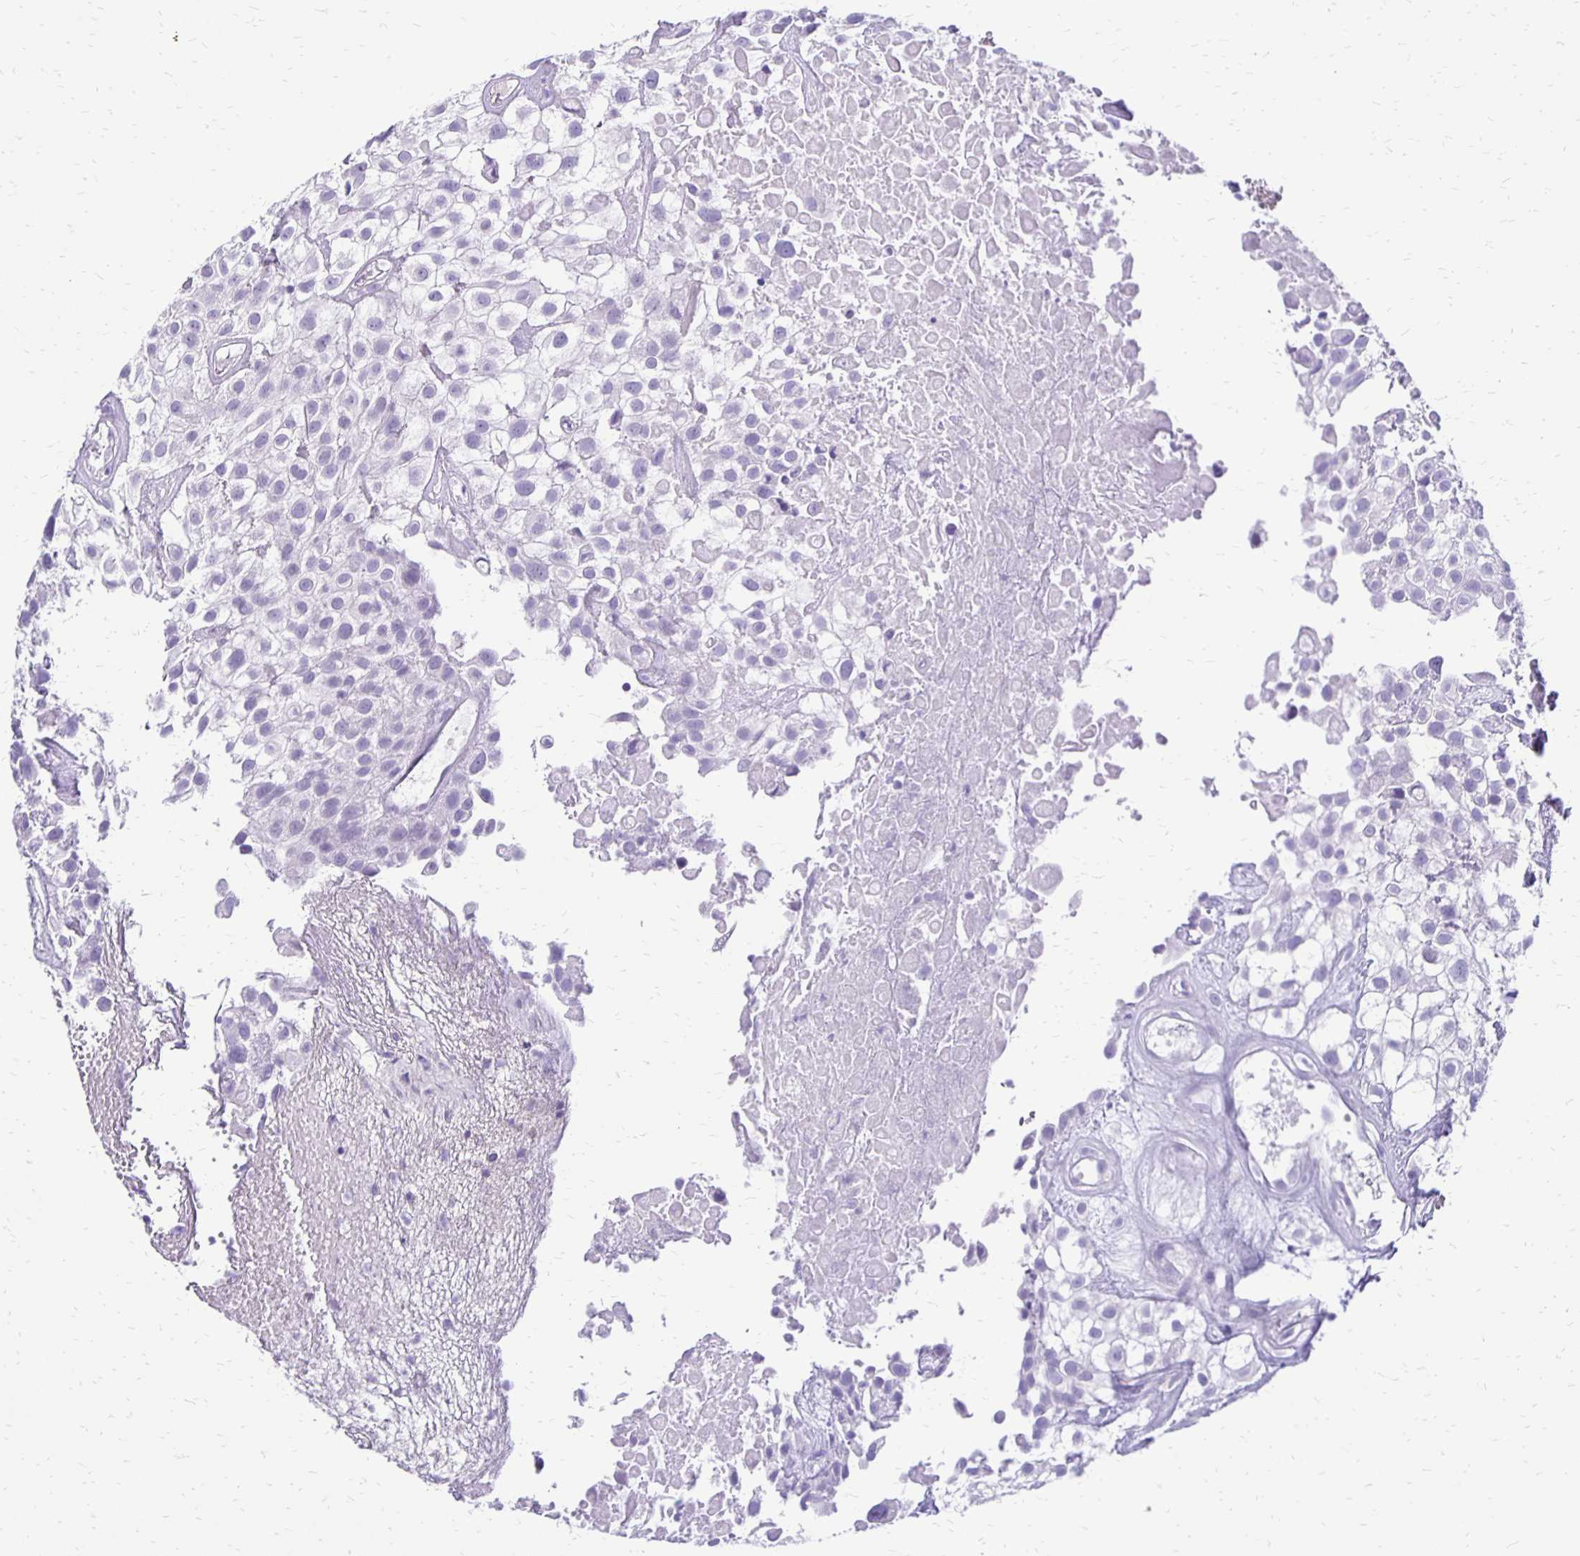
{"staining": {"intensity": "negative", "quantity": "none", "location": "none"}, "tissue": "urothelial cancer", "cell_type": "Tumor cells", "image_type": "cancer", "snomed": [{"axis": "morphology", "description": "Urothelial carcinoma, High grade"}, {"axis": "topography", "description": "Urinary bladder"}], "caption": "Tumor cells are negative for brown protein staining in urothelial carcinoma (high-grade).", "gene": "ANKRD45", "patient": {"sex": "male", "age": 56}}